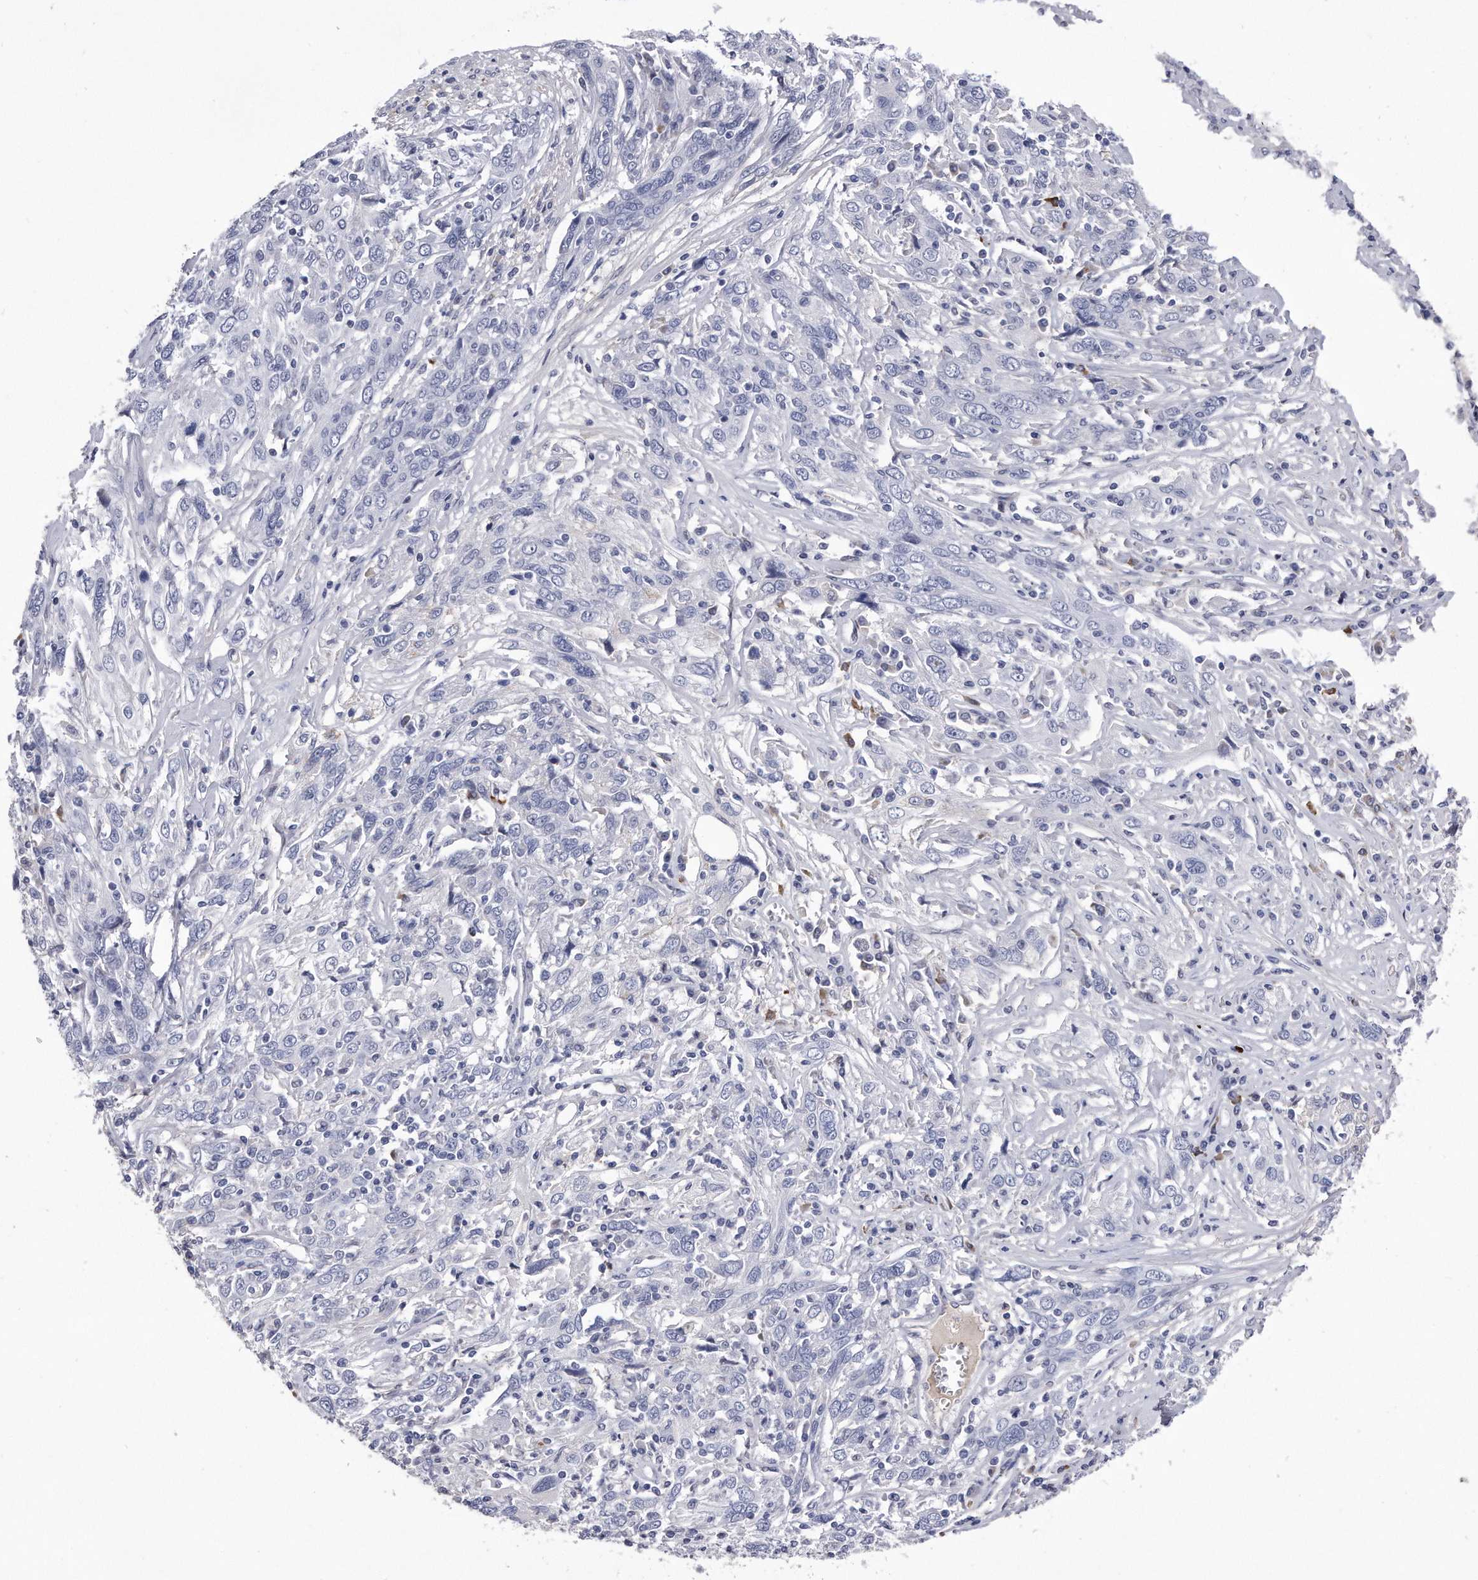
{"staining": {"intensity": "negative", "quantity": "none", "location": "none"}, "tissue": "cervical cancer", "cell_type": "Tumor cells", "image_type": "cancer", "snomed": [{"axis": "morphology", "description": "Squamous cell carcinoma, NOS"}, {"axis": "topography", "description": "Cervix"}], "caption": "IHC of squamous cell carcinoma (cervical) demonstrates no expression in tumor cells.", "gene": "KCTD8", "patient": {"sex": "female", "age": 46}}